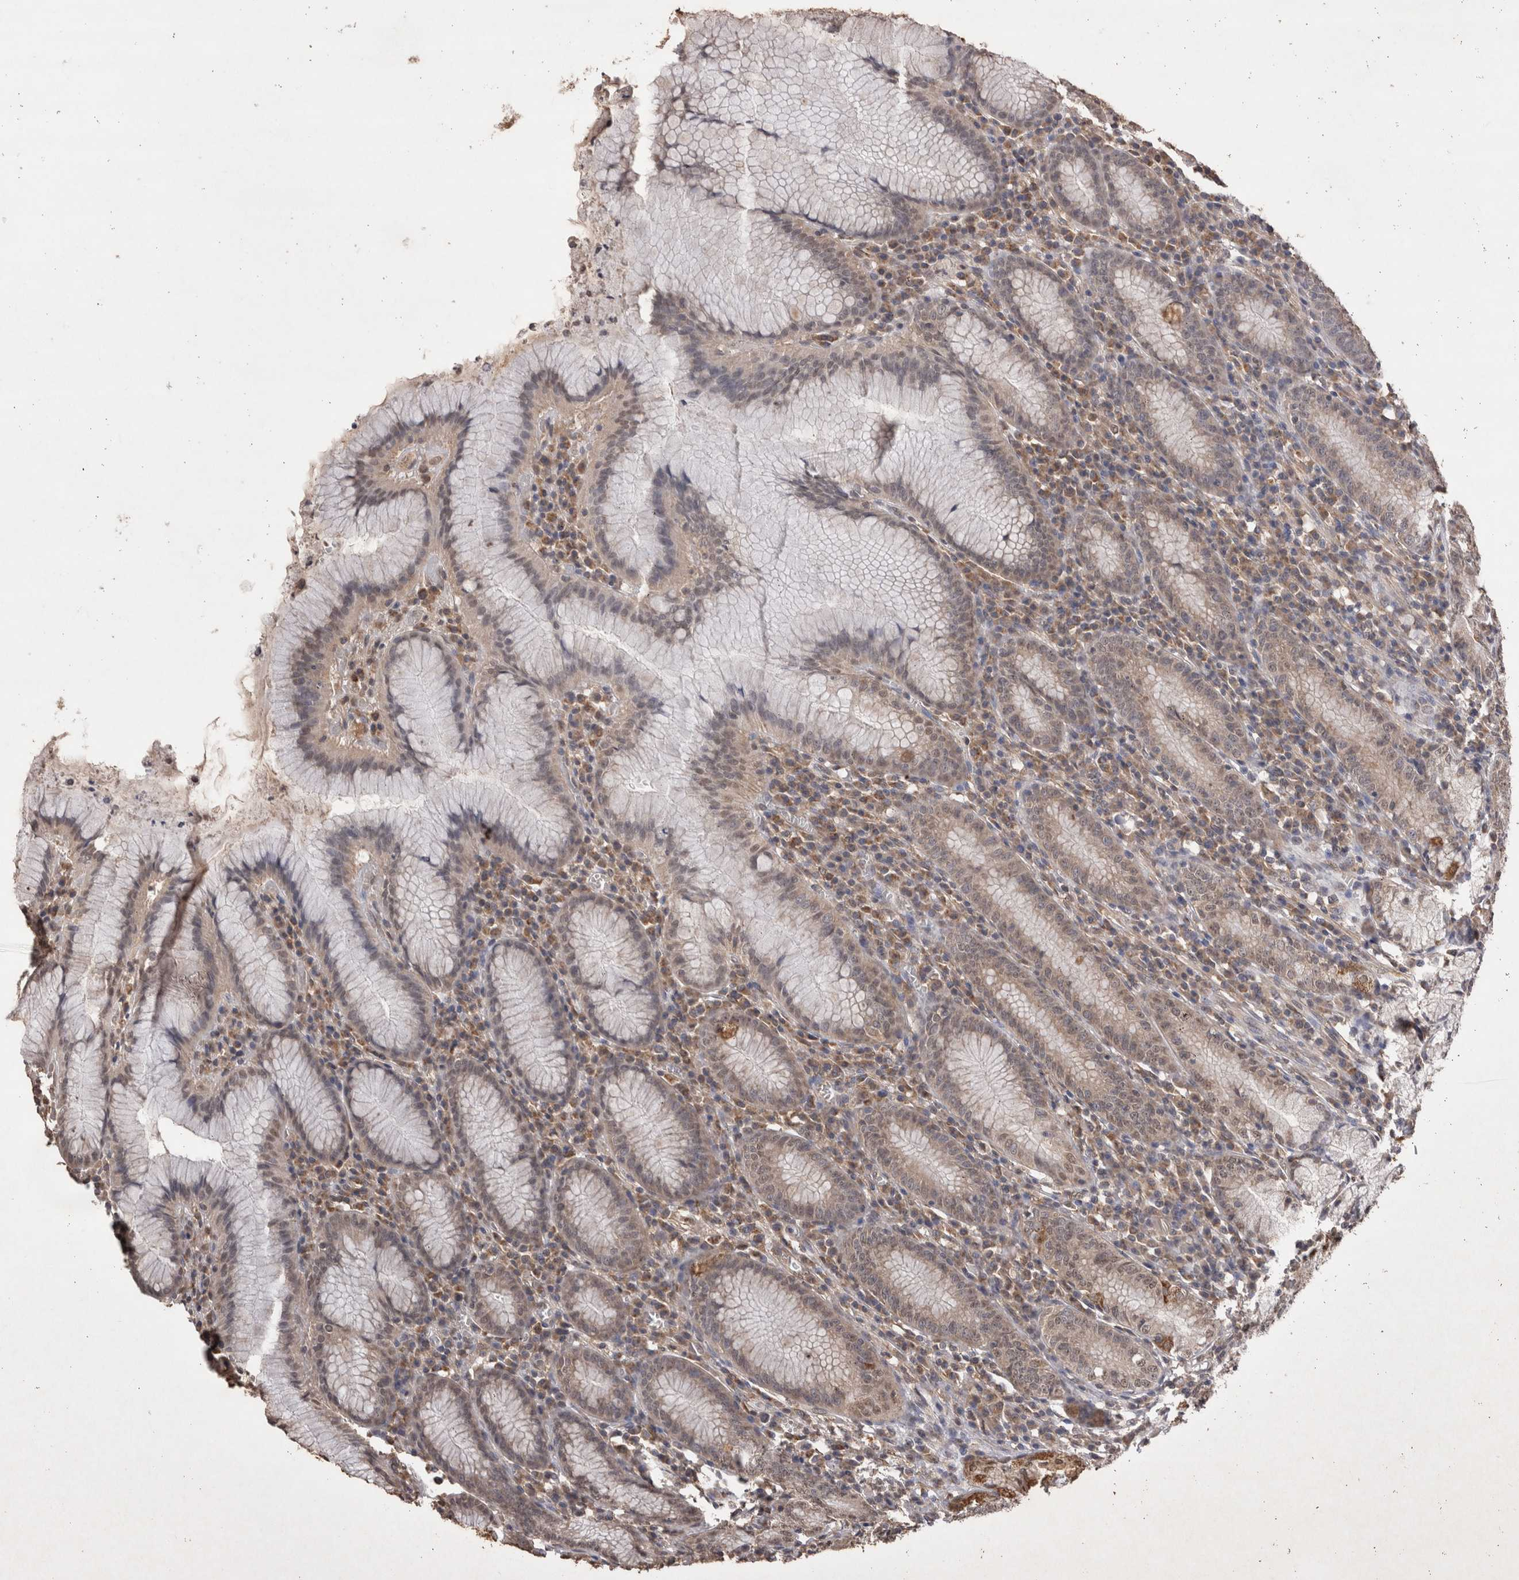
{"staining": {"intensity": "moderate", "quantity": "25%-75%", "location": "cytoplasmic/membranous"}, "tissue": "stomach", "cell_type": "Glandular cells", "image_type": "normal", "snomed": [{"axis": "morphology", "description": "Normal tissue, NOS"}, {"axis": "topography", "description": "Stomach"}], "caption": "Immunohistochemistry image of normal human stomach stained for a protein (brown), which reveals medium levels of moderate cytoplasmic/membranous staining in about 25%-75% of glandular cells.", "gene": "GRK5", "patient": {"sex": "male", "age": 55}}